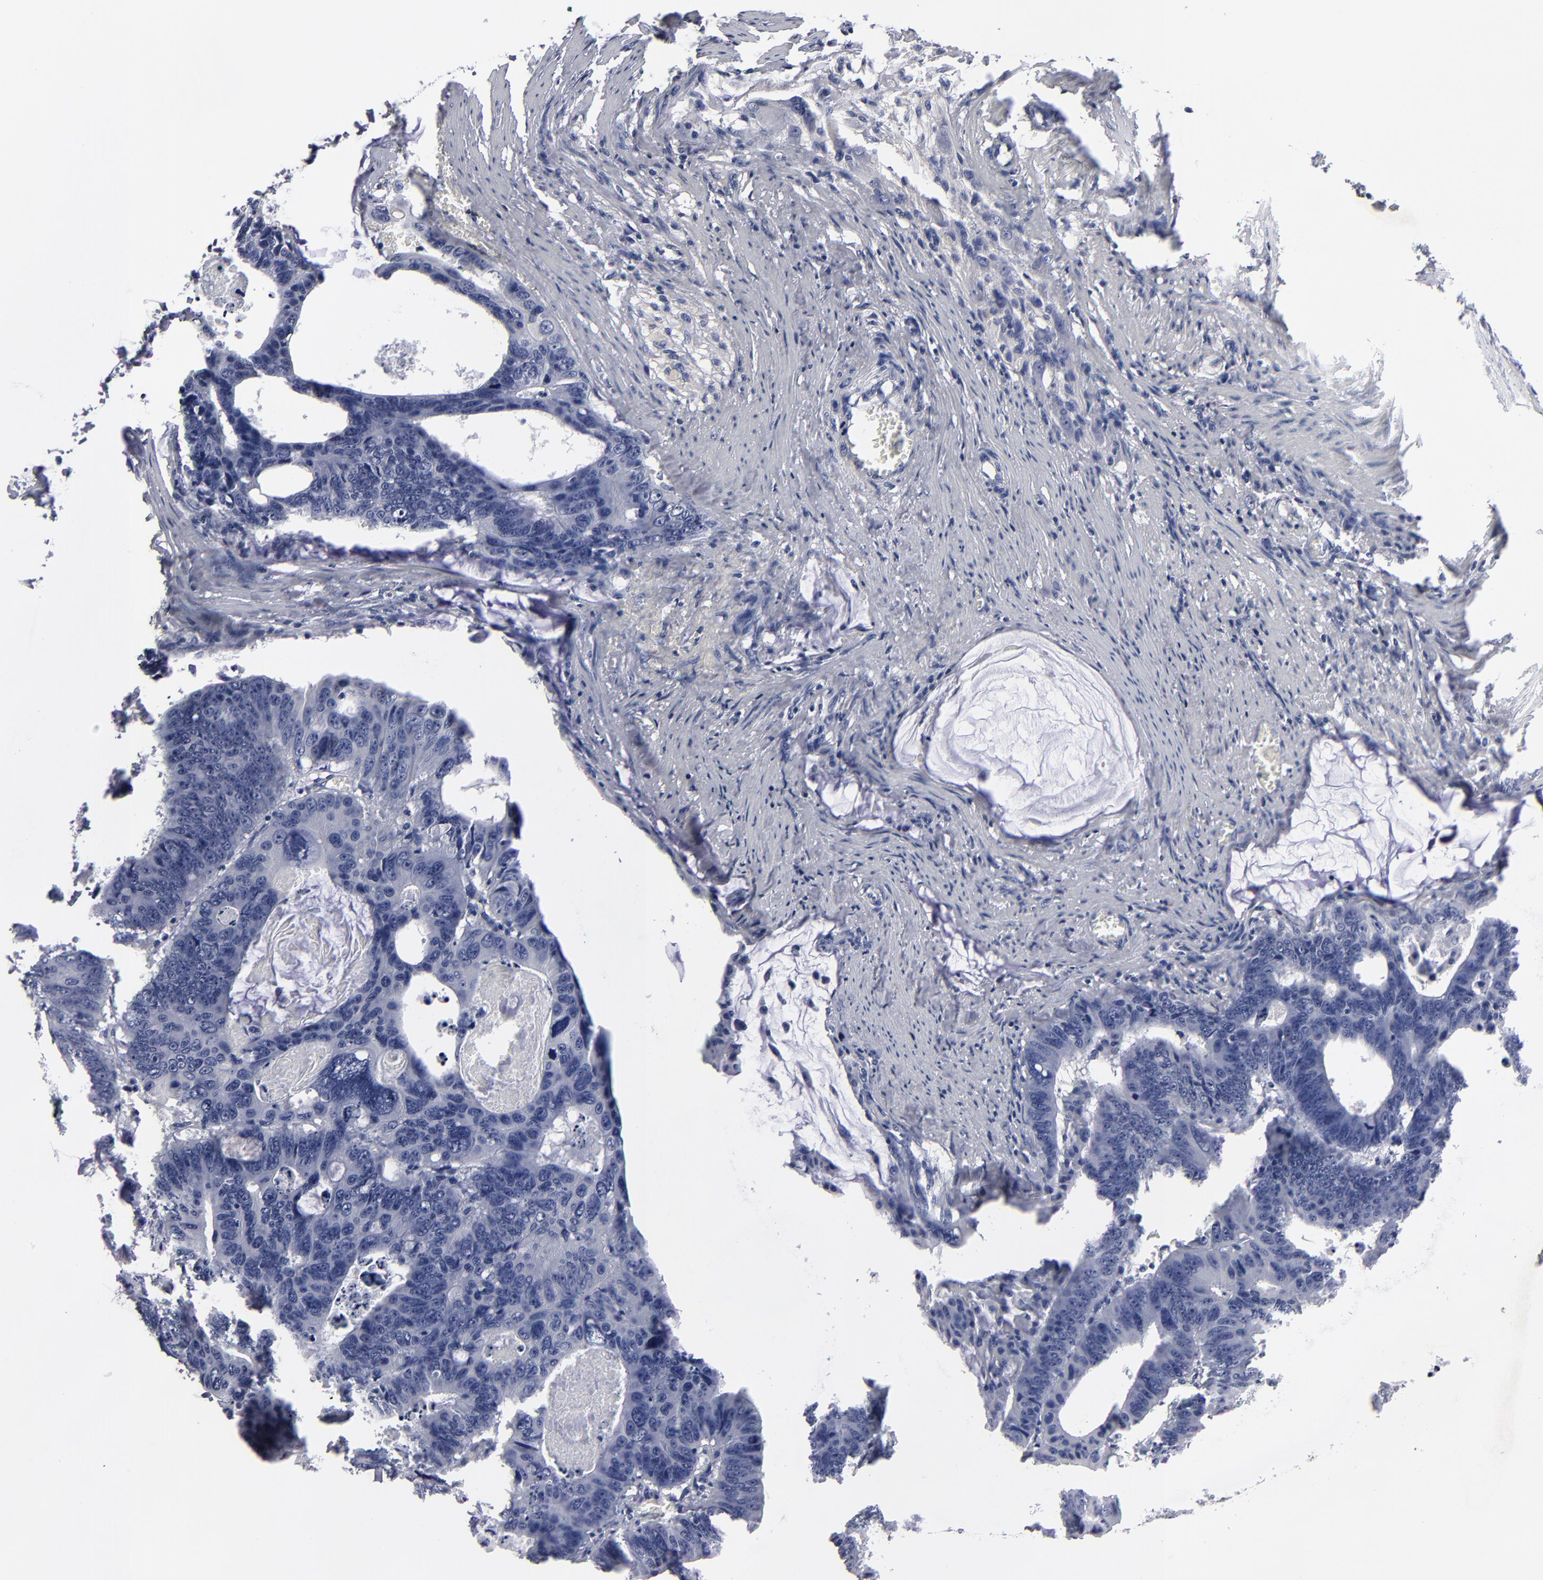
{"staining": {"intensity": "negative", "quantity": "none", "location": "none"}, "tissue": "colorectal cancer", "cell_type": "Tumor cells", "image_type": "cancer", "snomed": [{"axis": "morphology", "description": "Adenocarcinoma, NOS"}, {"axis": "topography", "description": "Colon"}], "caption": "A photomicrograph of colorectal adenocarcinoma stained for a protein shows no brown staining in tumor cells.", "gene": "CCDC80", "patient": {"sex": "female", "age": 55}}